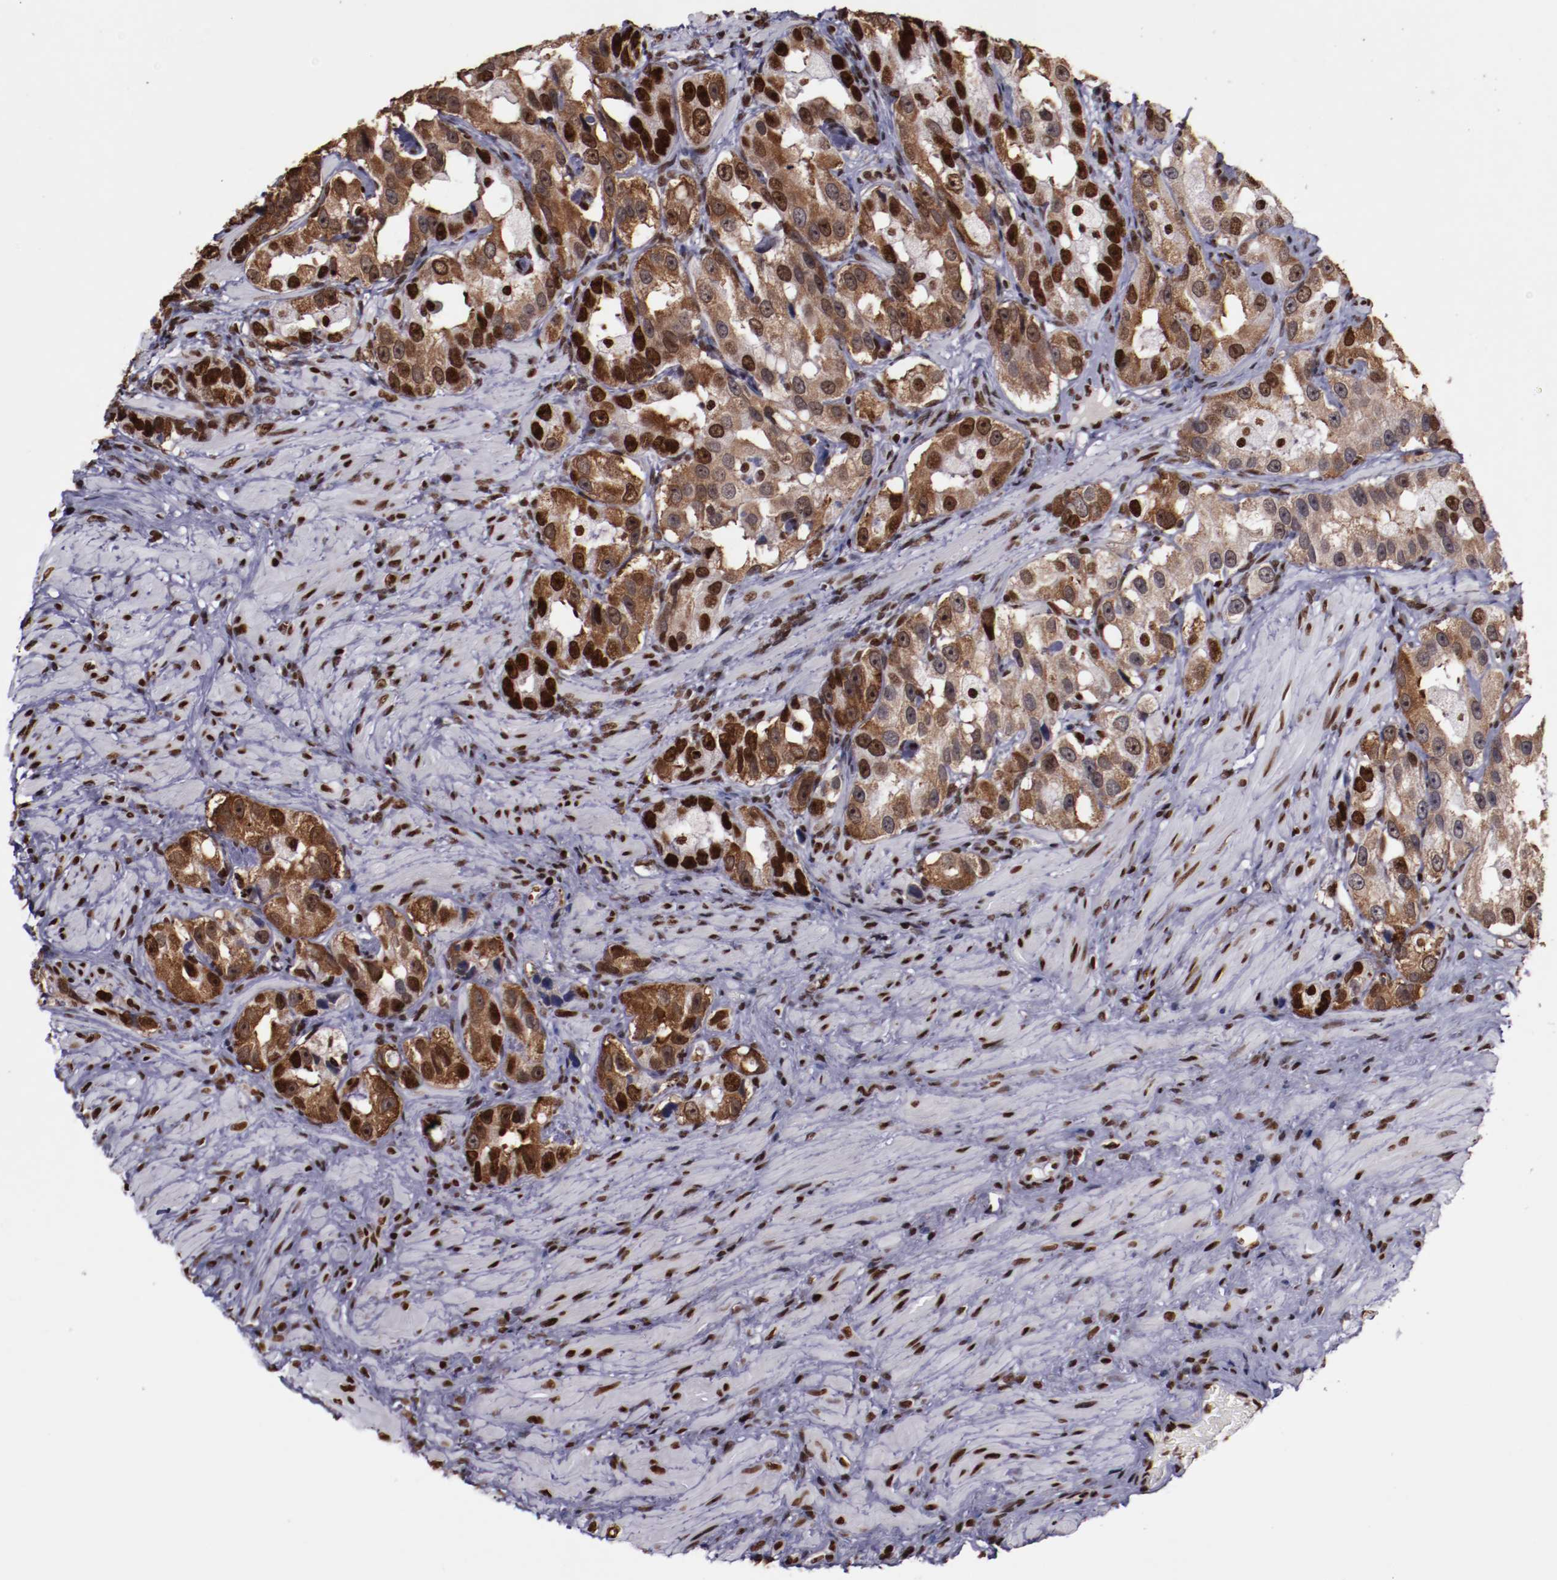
{"staining": {"intensity": "moderate", "quantity": ">75%", "location": "nuclear"}, "tissue": "prostate cancer", "cell_type": "Tumor cells", "image_type": "cancer", "snomed": [{"axis": "morphology", "description": "Adenocarcinoma, High grade"}, {"axis": "topography", "description": "Prostate"}], "caption": "Immunohistochemistry (IHC) image of neoplastic tissue: human high-grade adenocarcinoma (prostate) stained using IHC reveals medium levels of moderate protein expression localized specifically in the nuclear of tumor cells, appearing as a nuclear brown color.", "gene": "APEX1", "patient": {"sex": "male", "age": 63}}